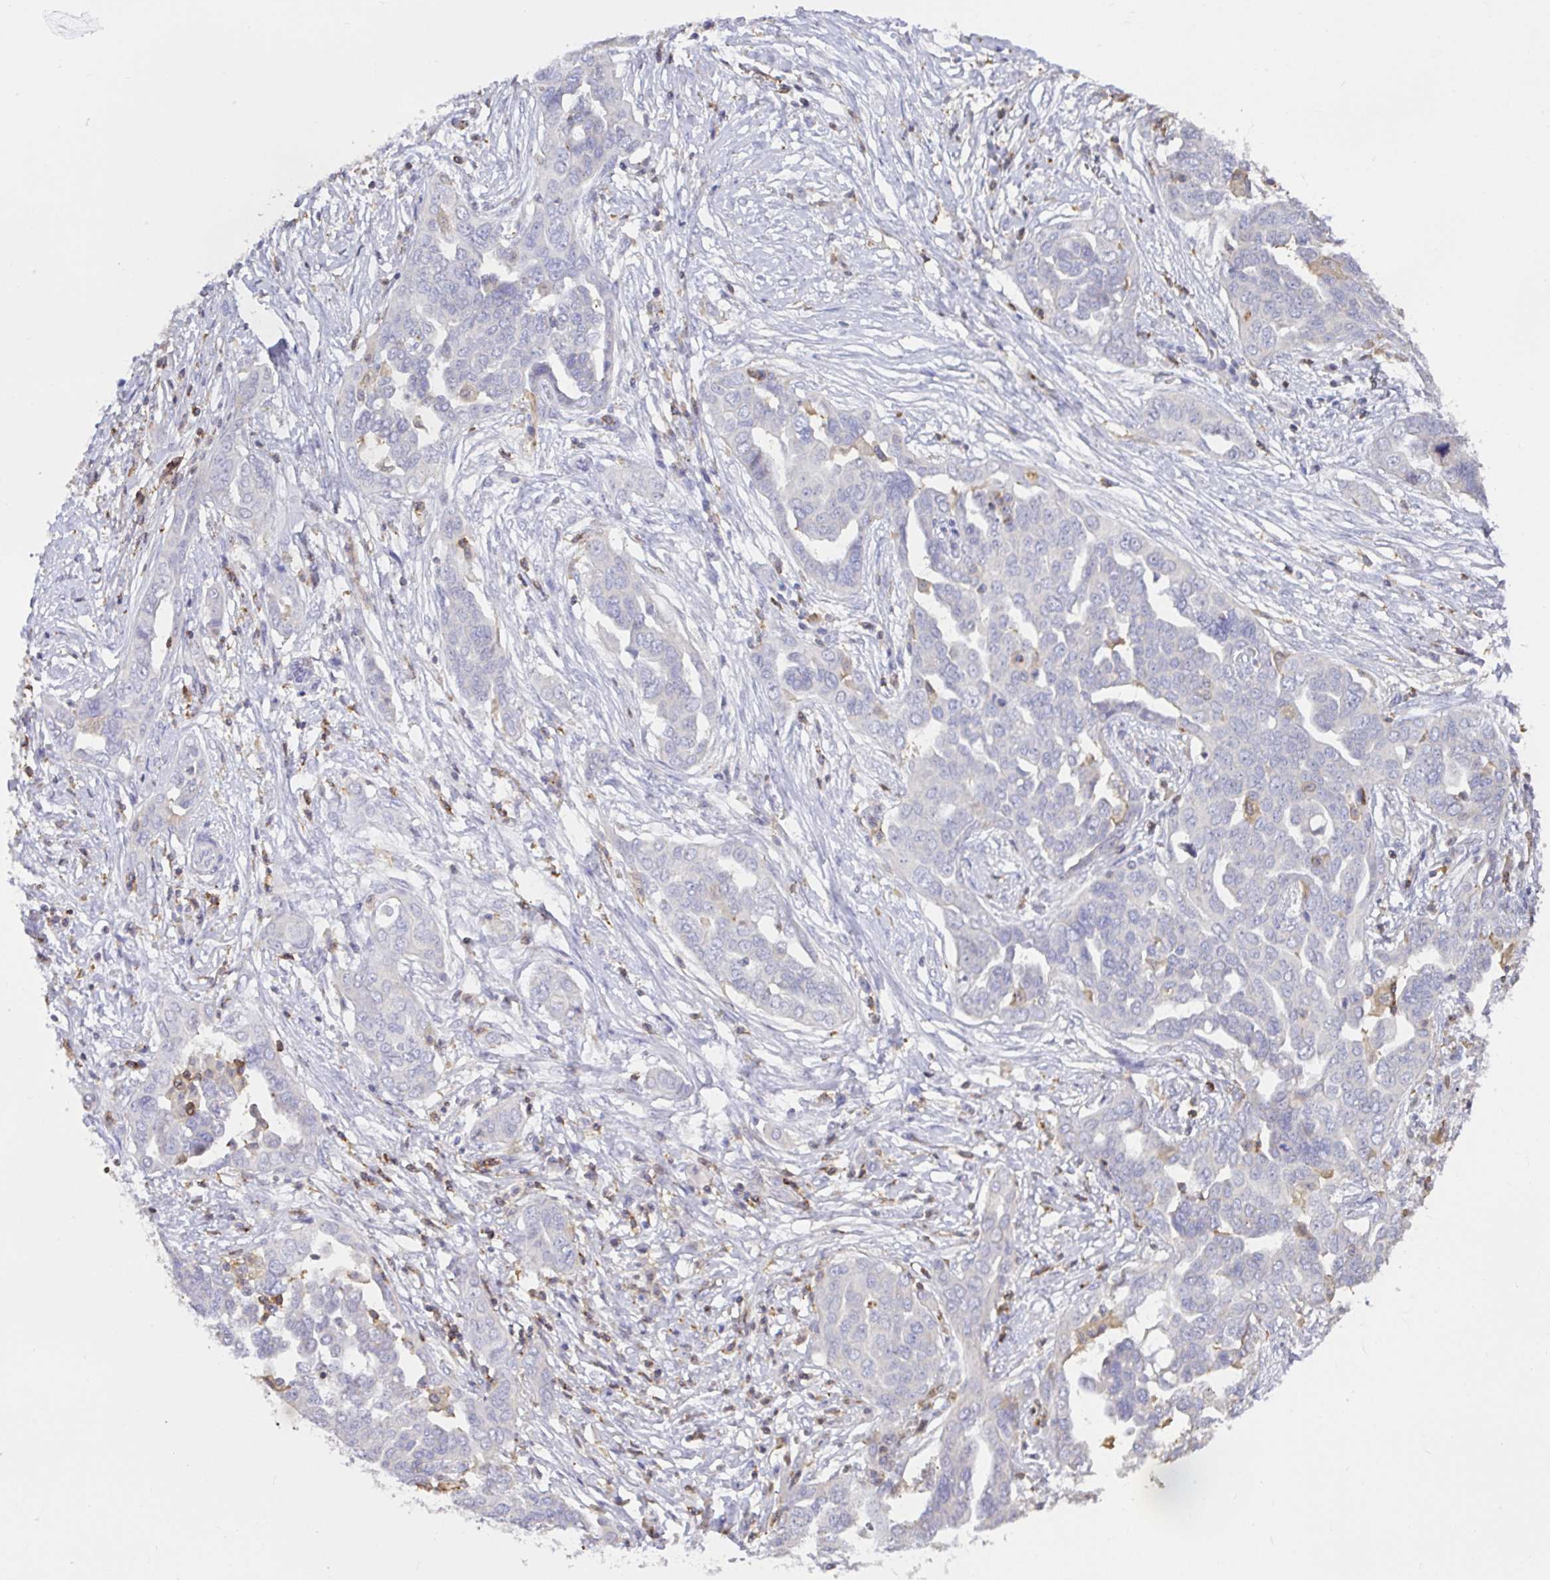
{"staining": {"intensity": "negative", "quantity": "none", "location": "none"}, "tissue": "ovarian cancer", "cell_type": "Tumor cells", "image_type": "cancer", "snomed": [{"axis": "morphology", "description": "Cystadenocarcinoma, serous, NOS"}, {"axis": "topography", "description": "Ovary"}], "caption": "Immunohistochemistry photomicrograph of human serous cystadenocarcinoma (ovarian) stained for a protein (brown), which displays no expression in tumor cells.", "gene": "SKAP1", "patient": {"sex": "female", "age": 59}}